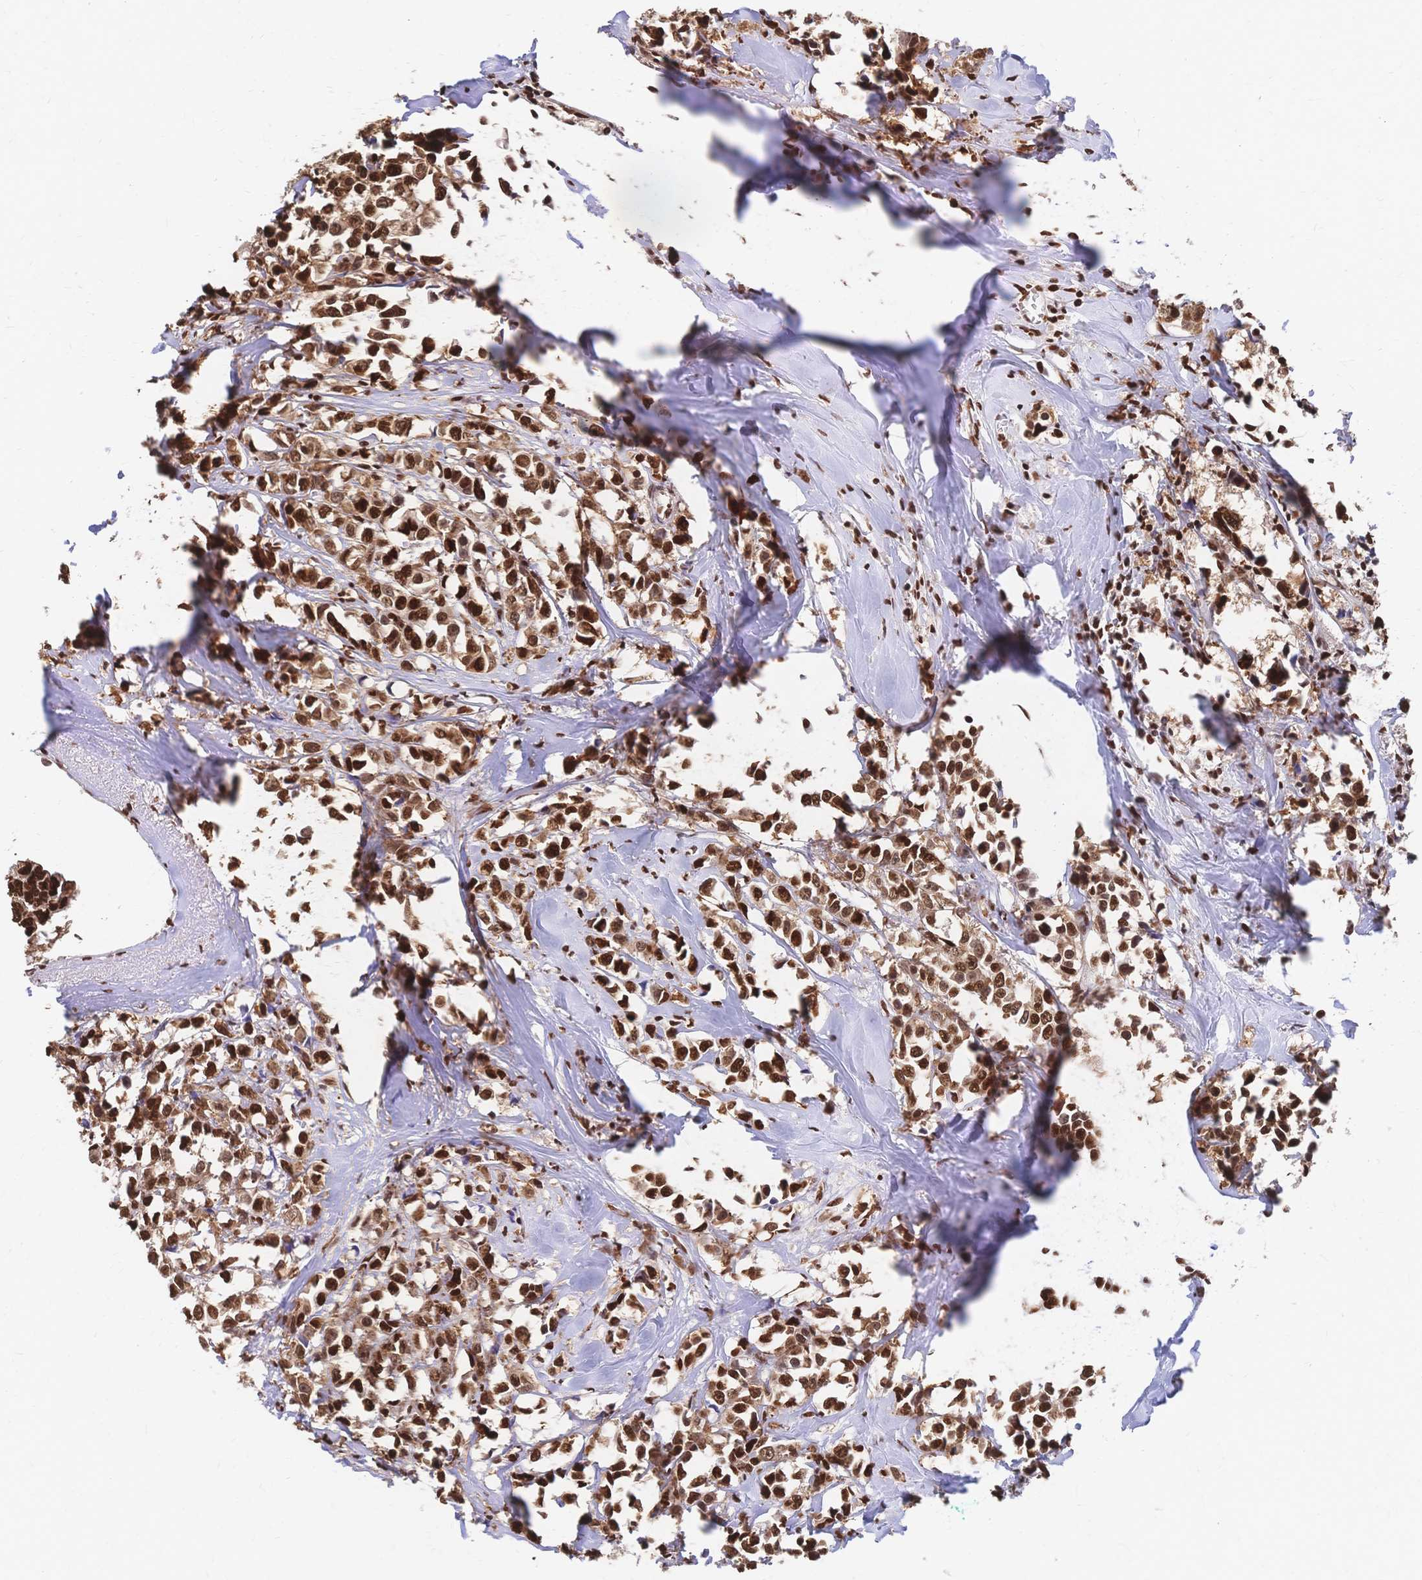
{"staining": {"intensity": "strong", "quantity": ">75%", "location": "nuclear"}, "tissue": "breast cancer", "cell_type": "Tumor cells", "image_type": "cancer", "snomed": [{"axis": "morphology", "description": "Duct carcinoma"}, {"axis": "topography", "description": "Breast"}], "caption": "Tumor cells display high levels of strong nuclear staining in about >75% of cells in intraductal carcinoma (breast).", "gene": "HDGF", "patient": {"sex": "female", "age": 80}}